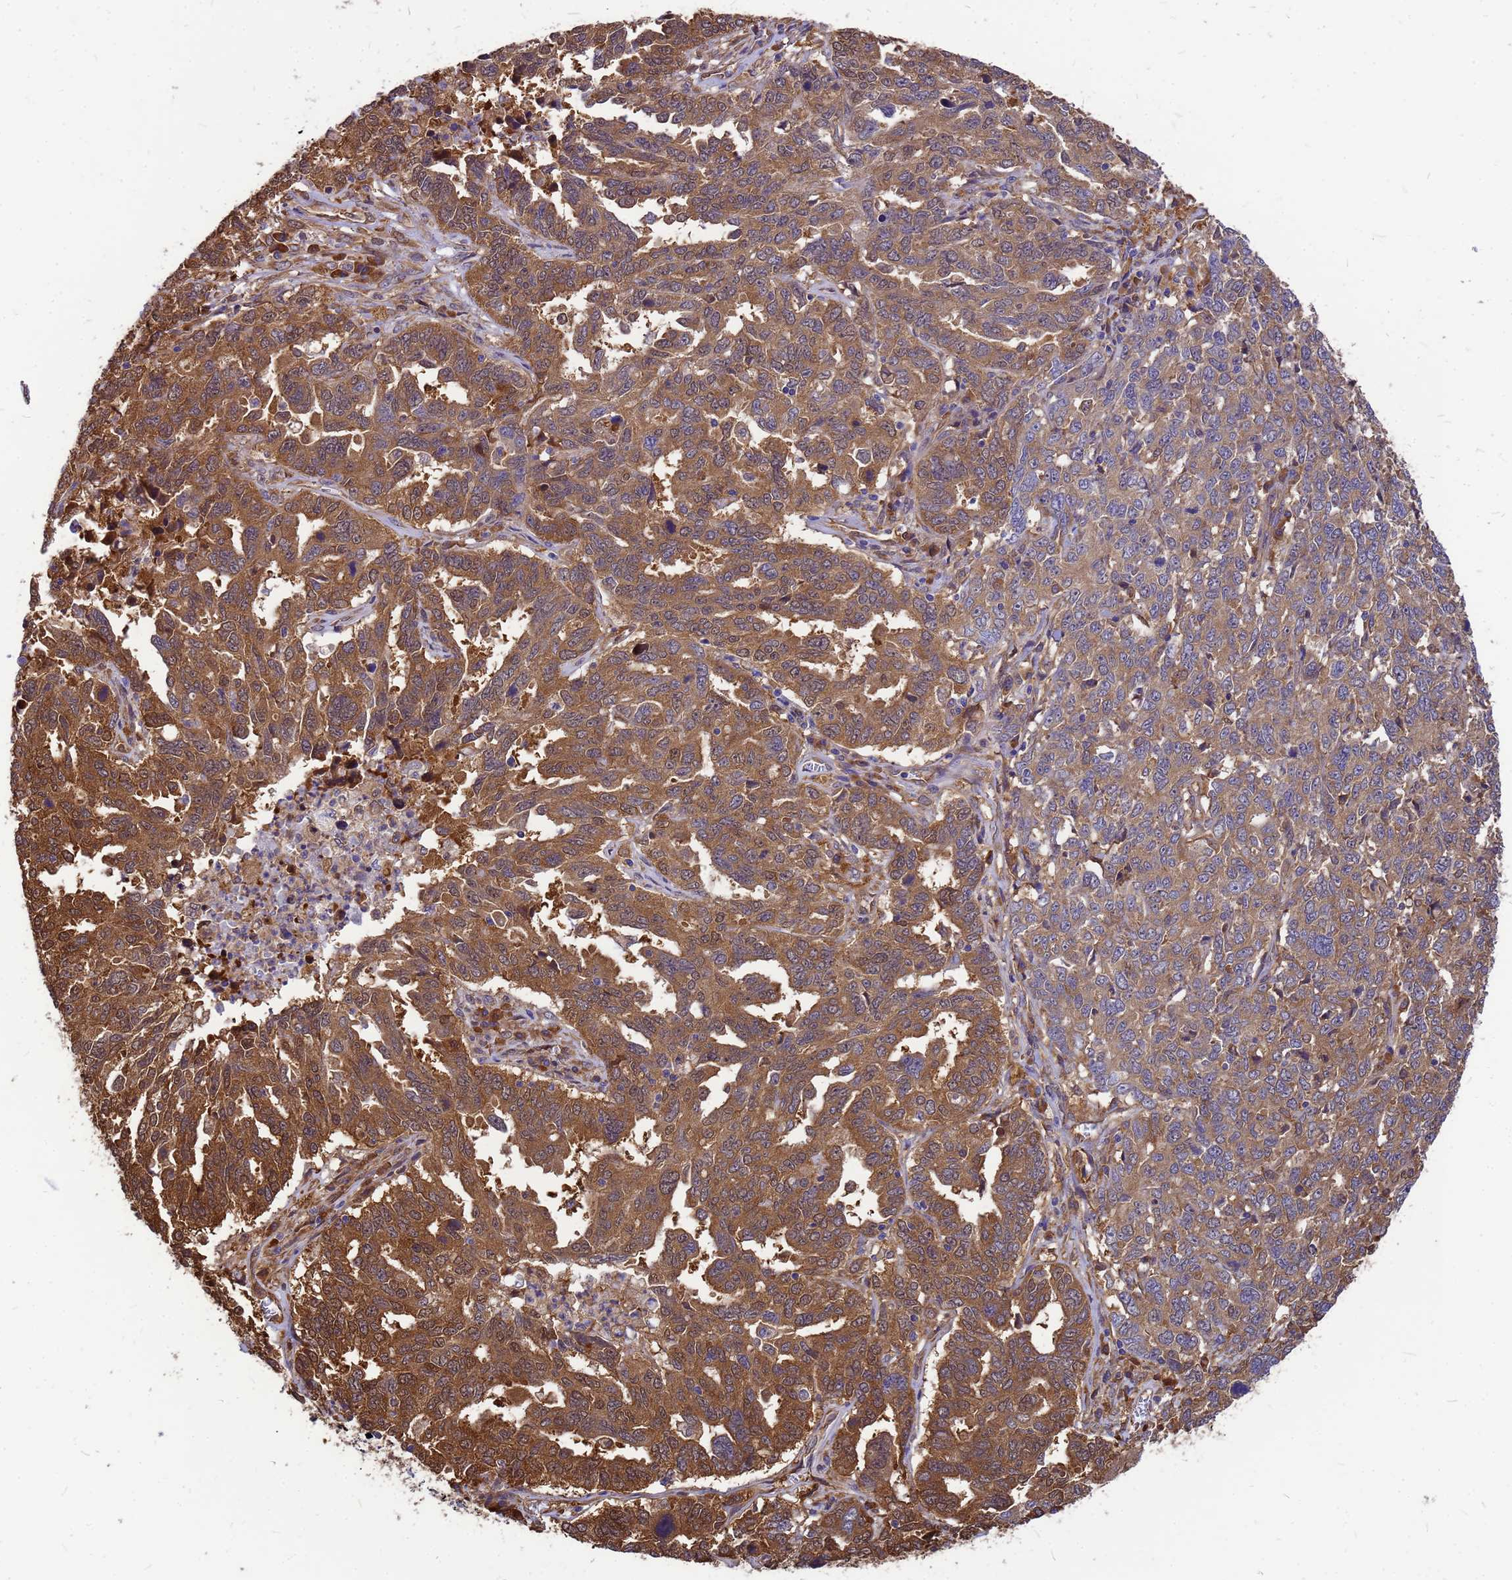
{"staining": {"intensity": "moderate", "quantity": ">75%", "location": "cytoplasmic/membranous"}, "tissue": "ovarian cancer", "cell_type": "Tumor cells", "image_type": "cancer", "snomed": [{"axis": "morphology", "description": "Carcinoma, endometroid"}, {"axis": "topography", "description": "Ovary"}], "caption": "Protein analysis of endometroid carcinoma (ovarian) tissue displays moderate cytoplasmic/membranous positivity in about >75% of tumor cells.", "gene": "GID4", "patient": {"sex": "female", "age": 62}}